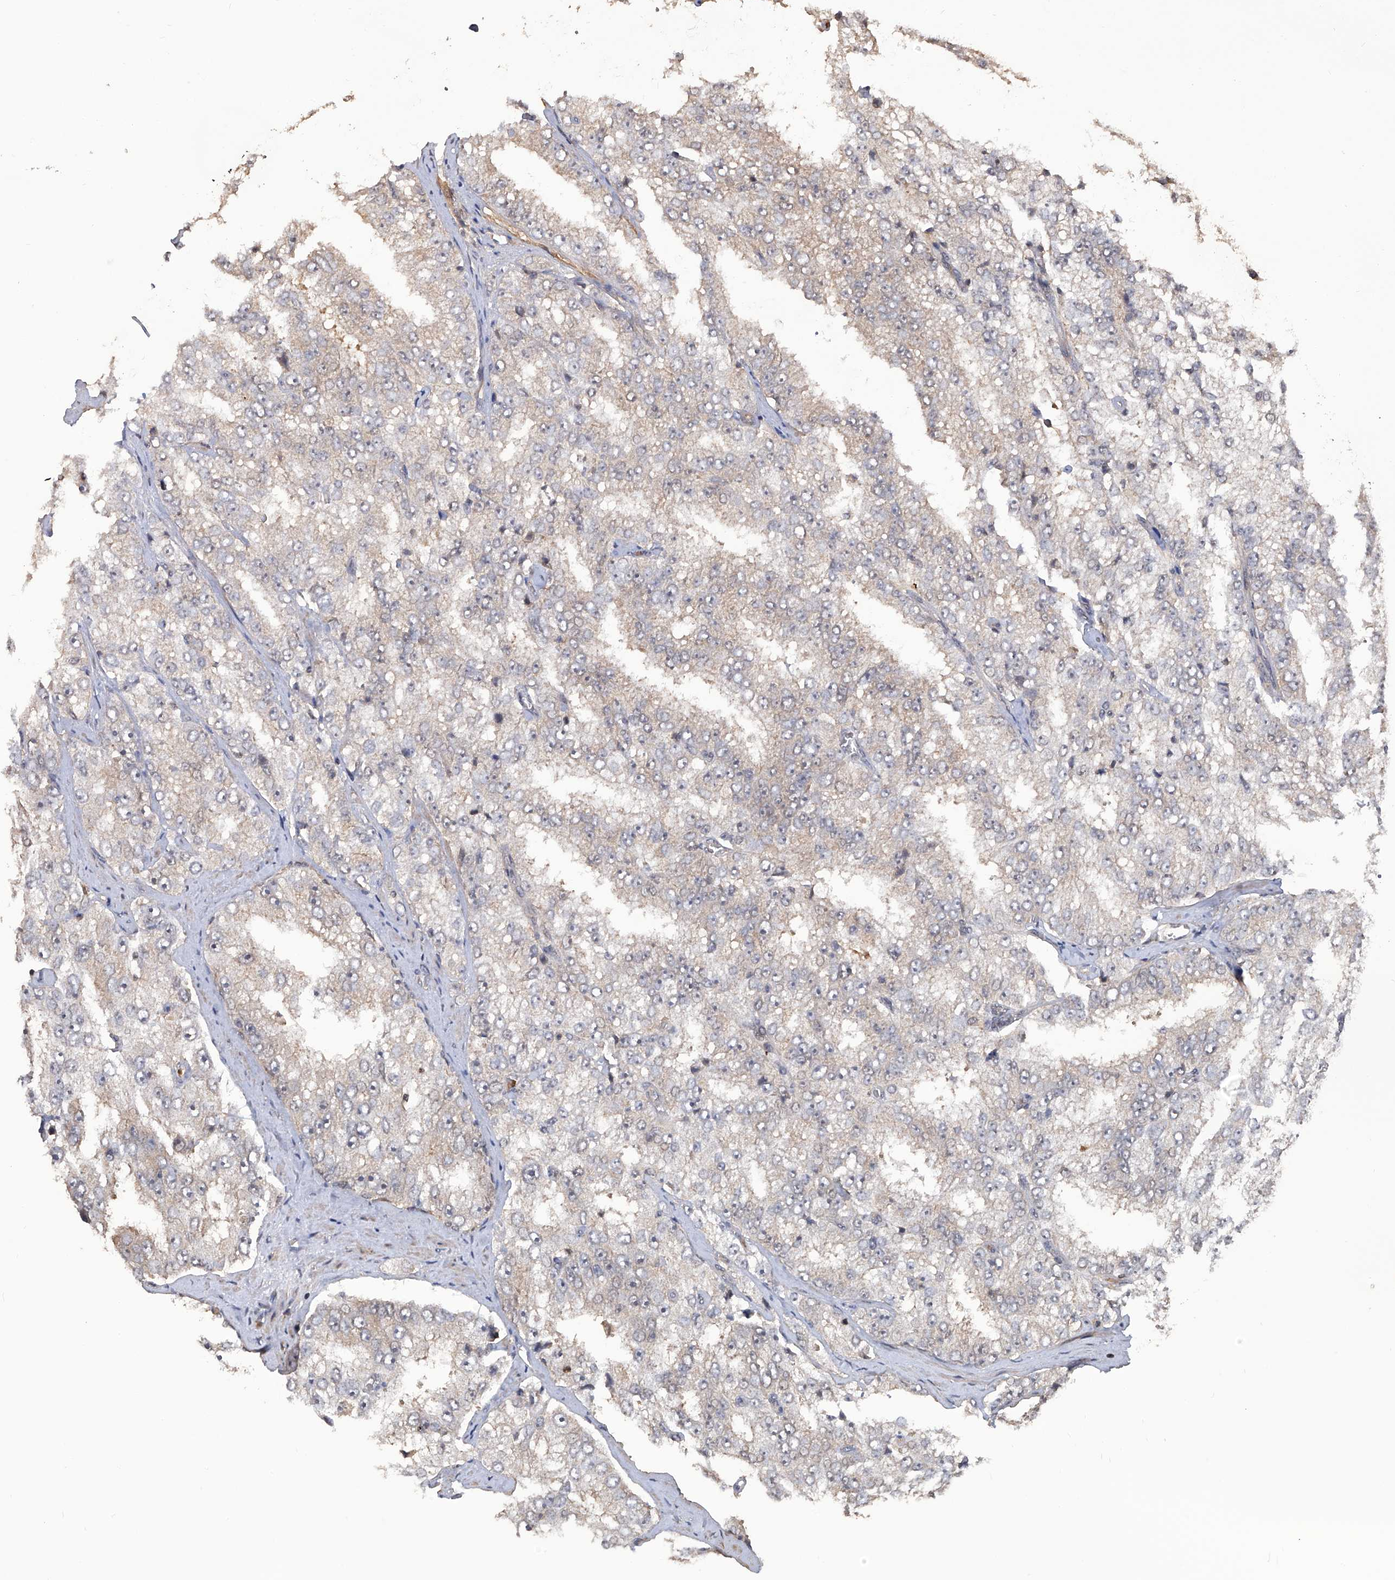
{"staining": {"intensity": "weak", "quantity": "25%-75%", "location": "cytoplasmic/membranous"}, "tissue": "prostate cancer", "cell_type": "Tumor cells", "image_type": "cancer", "snomed": [{"axis": "morphology", "description": "Adenocarcinoma, High grade"}, {"axis": "topography", "description": "Prostate"}], "caption": "Prostate cancer (high-grade adenocarcinoma) stained with a protein marker displays weak staining in tumor cells.", "gene": "LYSMD4", "patient": {"sex": "male", "age": 58}}